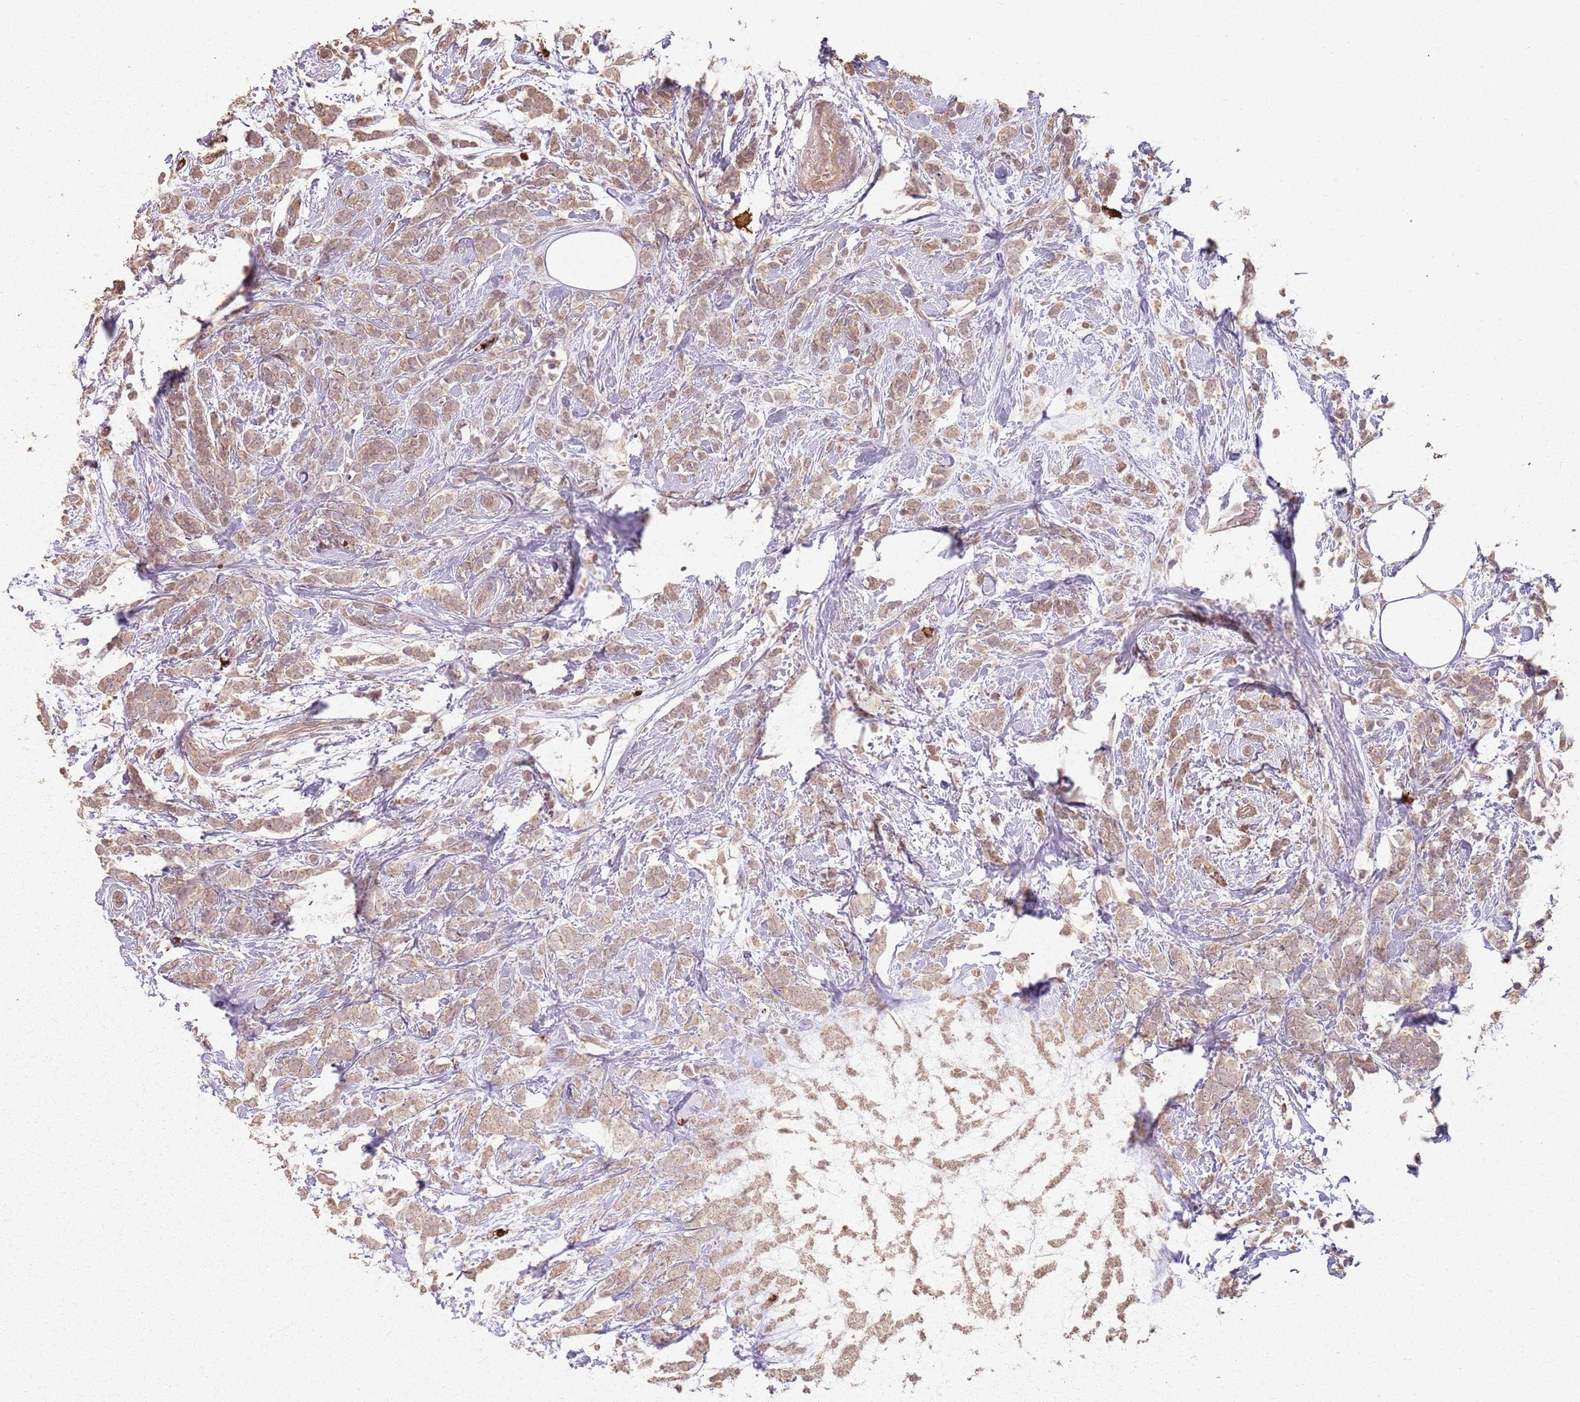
{"staining": {"intensity": "weak", "quantity": ">75%", "location": "cytoplasmic/membranous"}, "tissue": "breast cancer", "cell_type": "Tumor cells", "image_type": "cancer", "snomed": [{"axis": "morphology", "description": "Lobular carcinoma"}, {"axis": "topography", "description": "Breast"}], "caption": "Breast lobular carcinoma stained with IHC displays weak cytoplasmic/membranous expression in approximately >75% of tumor cells. (brown staining indicates protein expression, while blue staining denotes nuclei).", "gene": "CCDC168", "patient": {"sex": "female", "age": 58}}